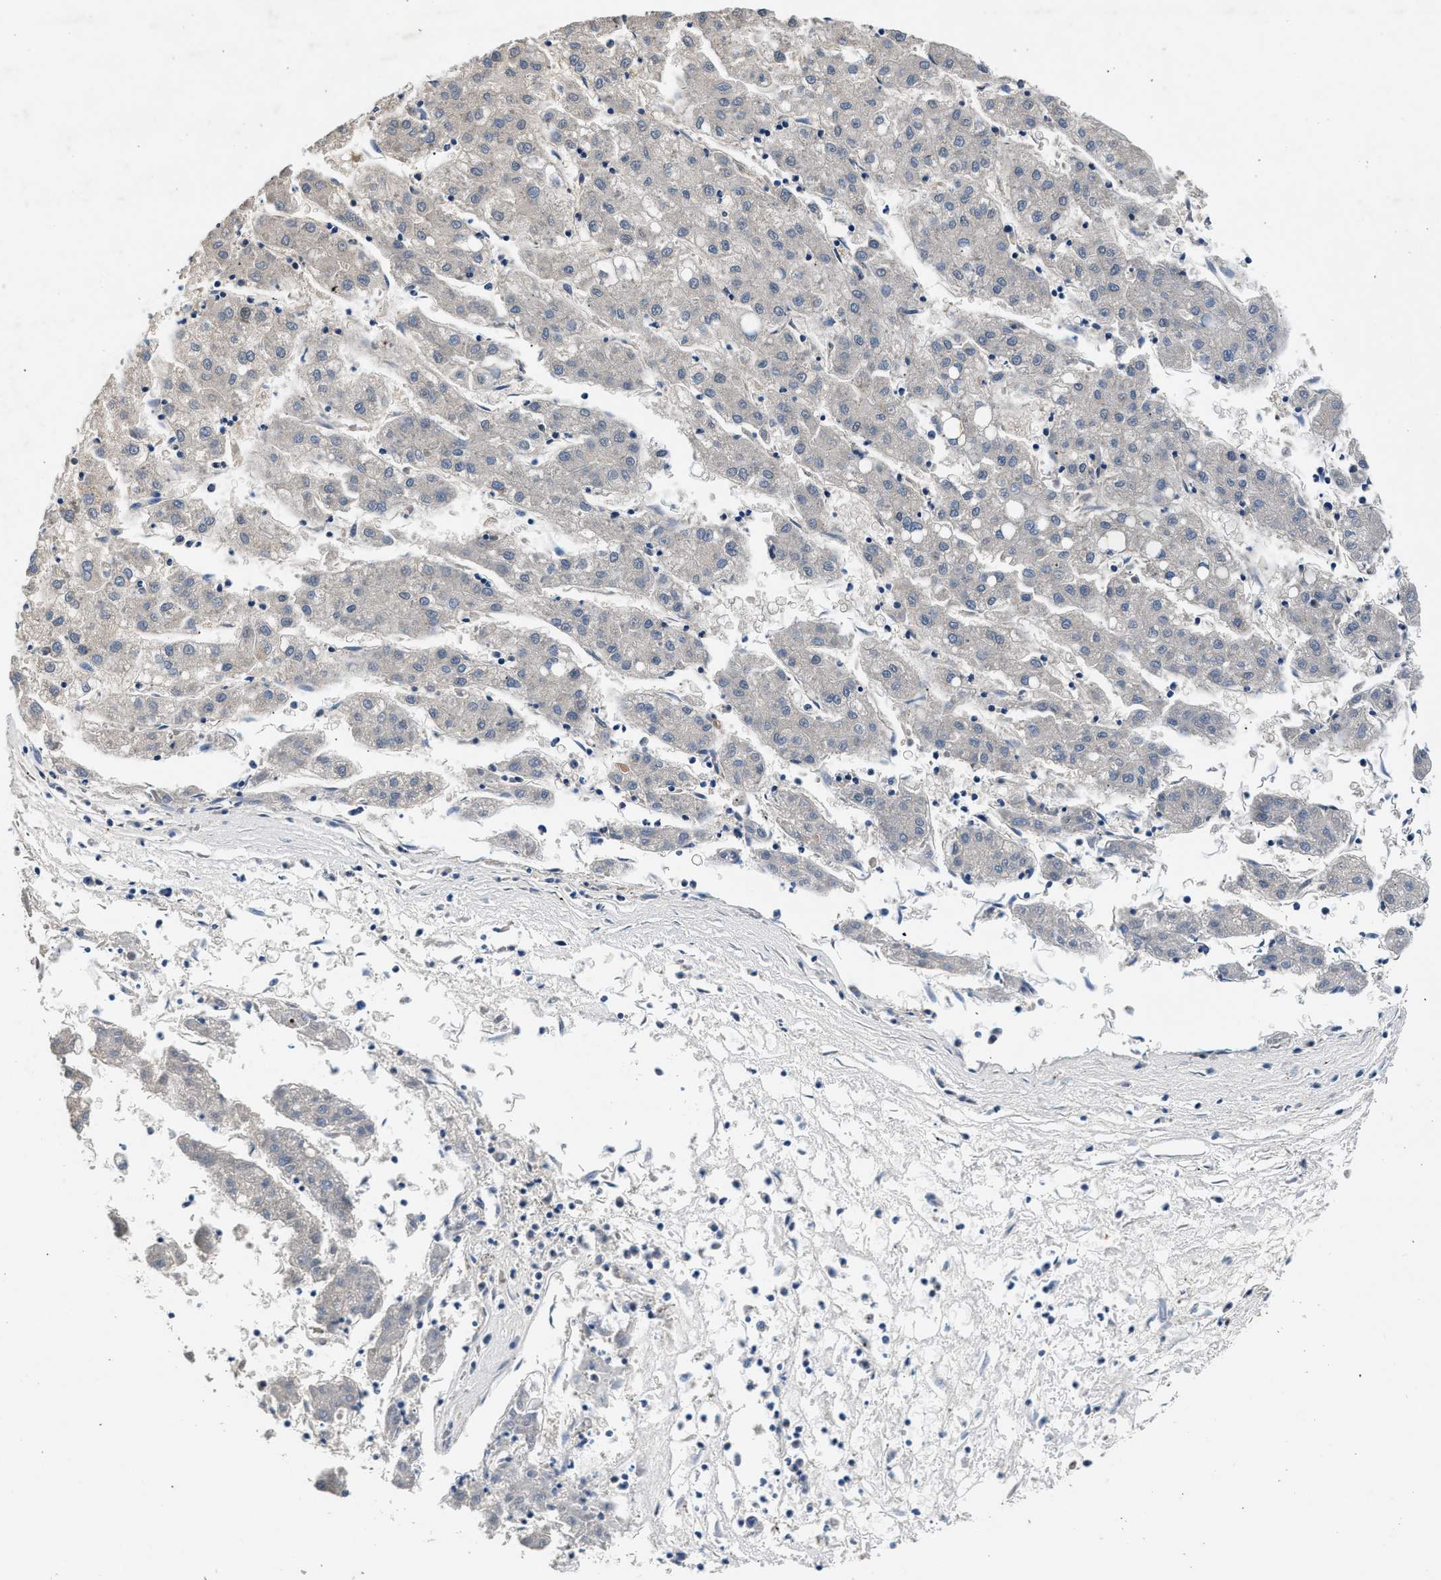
{"staining": {"intensity": "negative", "quantity": "none", "location": "none"}, "tissue": "liver cancer", "cell_type": "Tumor cells", "image_type": "cancer", "snomed": [{"axis": "morphology", "description": "Carcinoma, Hepatocellular, NOS"}, {"axis": "topography", "description": "Liver"}], "caption": "Liver hepatocellular carcinoma stained for a protein using IHC reveals no positivity tumor cells.", "gene": "RBM33", "patient": {"sex": "male", "age": 72}}